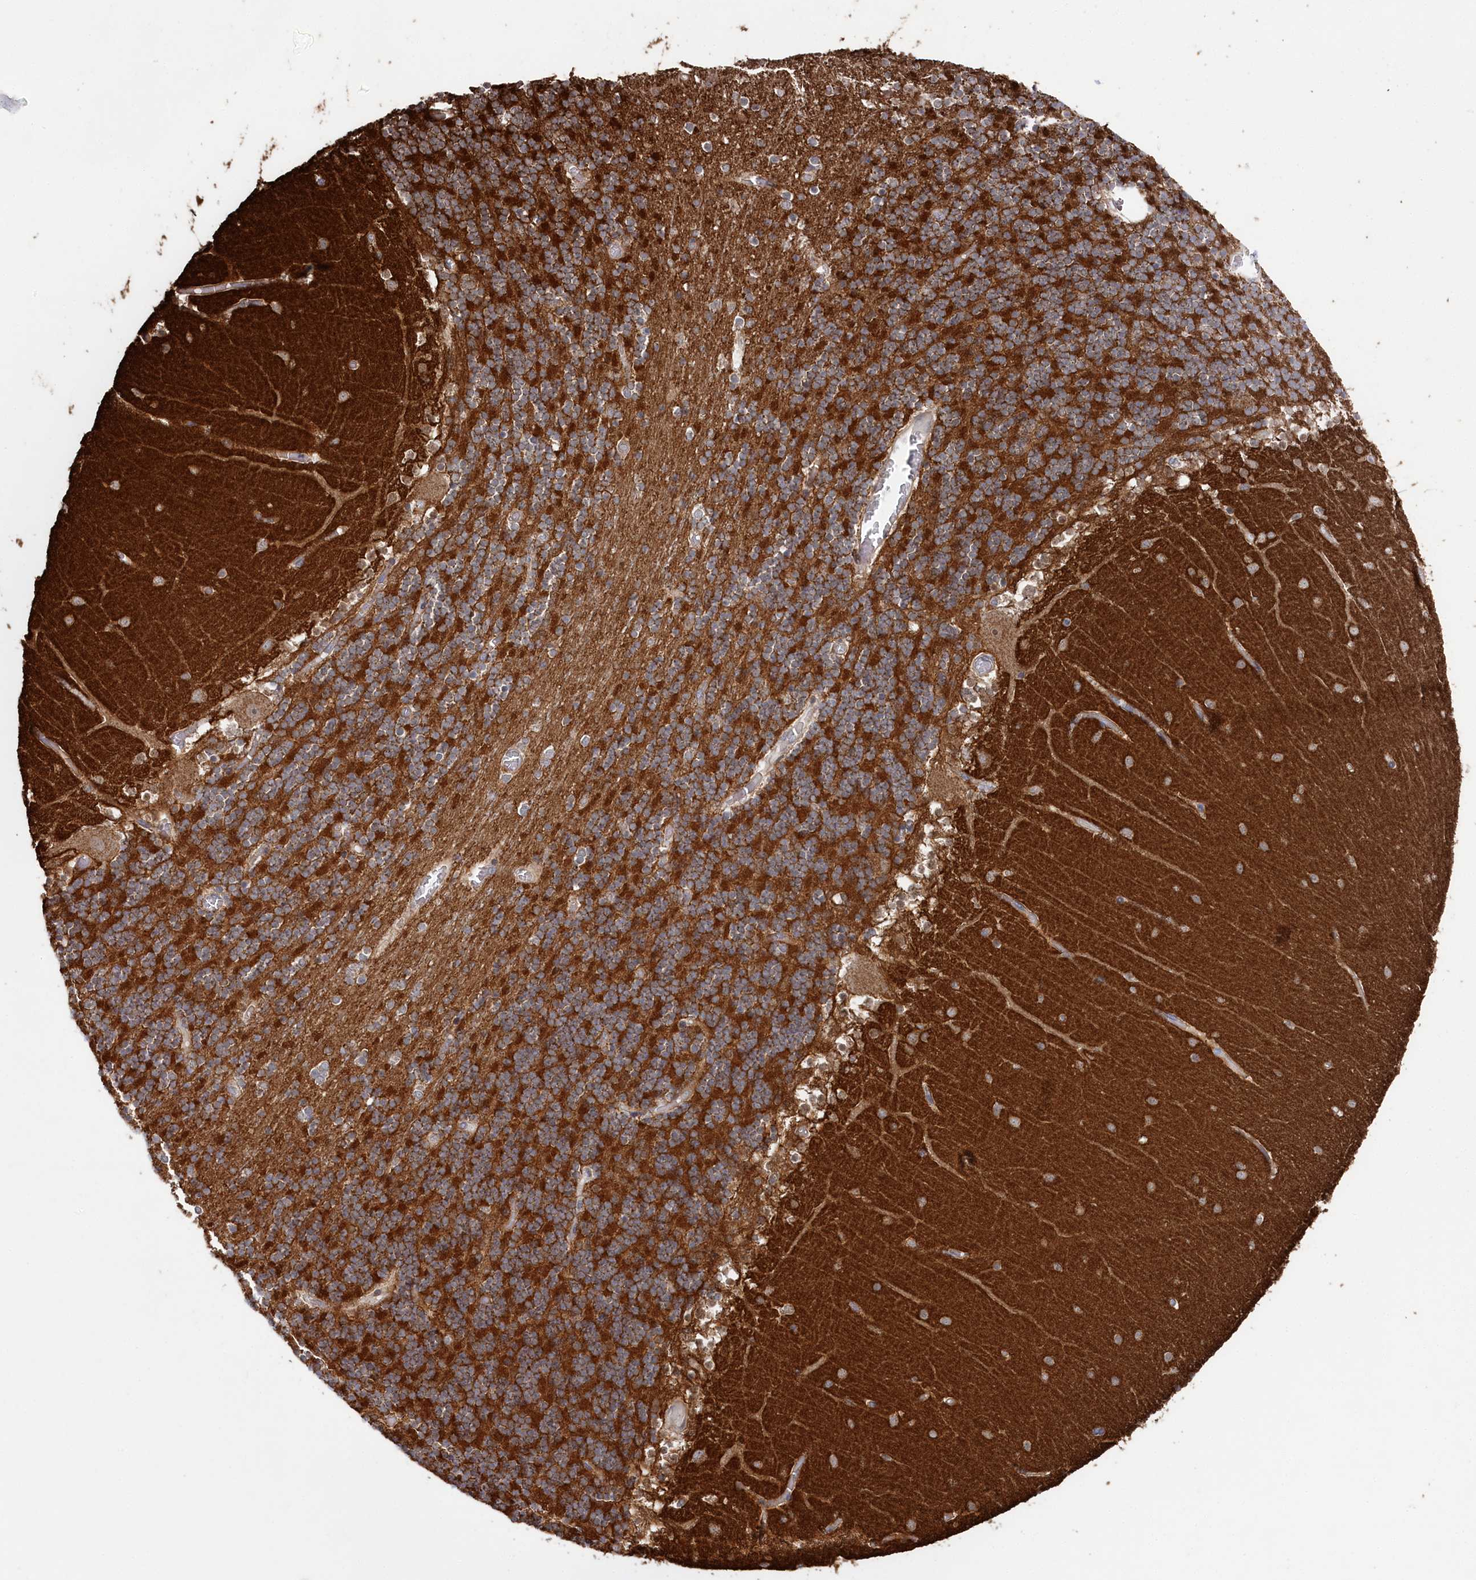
{"staining": {"intensity": "moderate", "quantity": ">75%", "location": "cytoplasmic/membranous"}, "tissue": "cerebellum", "cell_type": "Cells in granular layer", "image_type": "normal", "snomed": [{"axis": "morphology", "description": "Normal tissue, NOS"}, {"axis": "topography", "description": "Cerebellum"}], "caption": "Protein expression analysis of unremarkable human cerebellum reveals moderate cytoplasmic/membranous staining in approximately >75% of cells in granular layer.", "gene": "WAPL", "patient": {"sex": "female", "age": 28}}